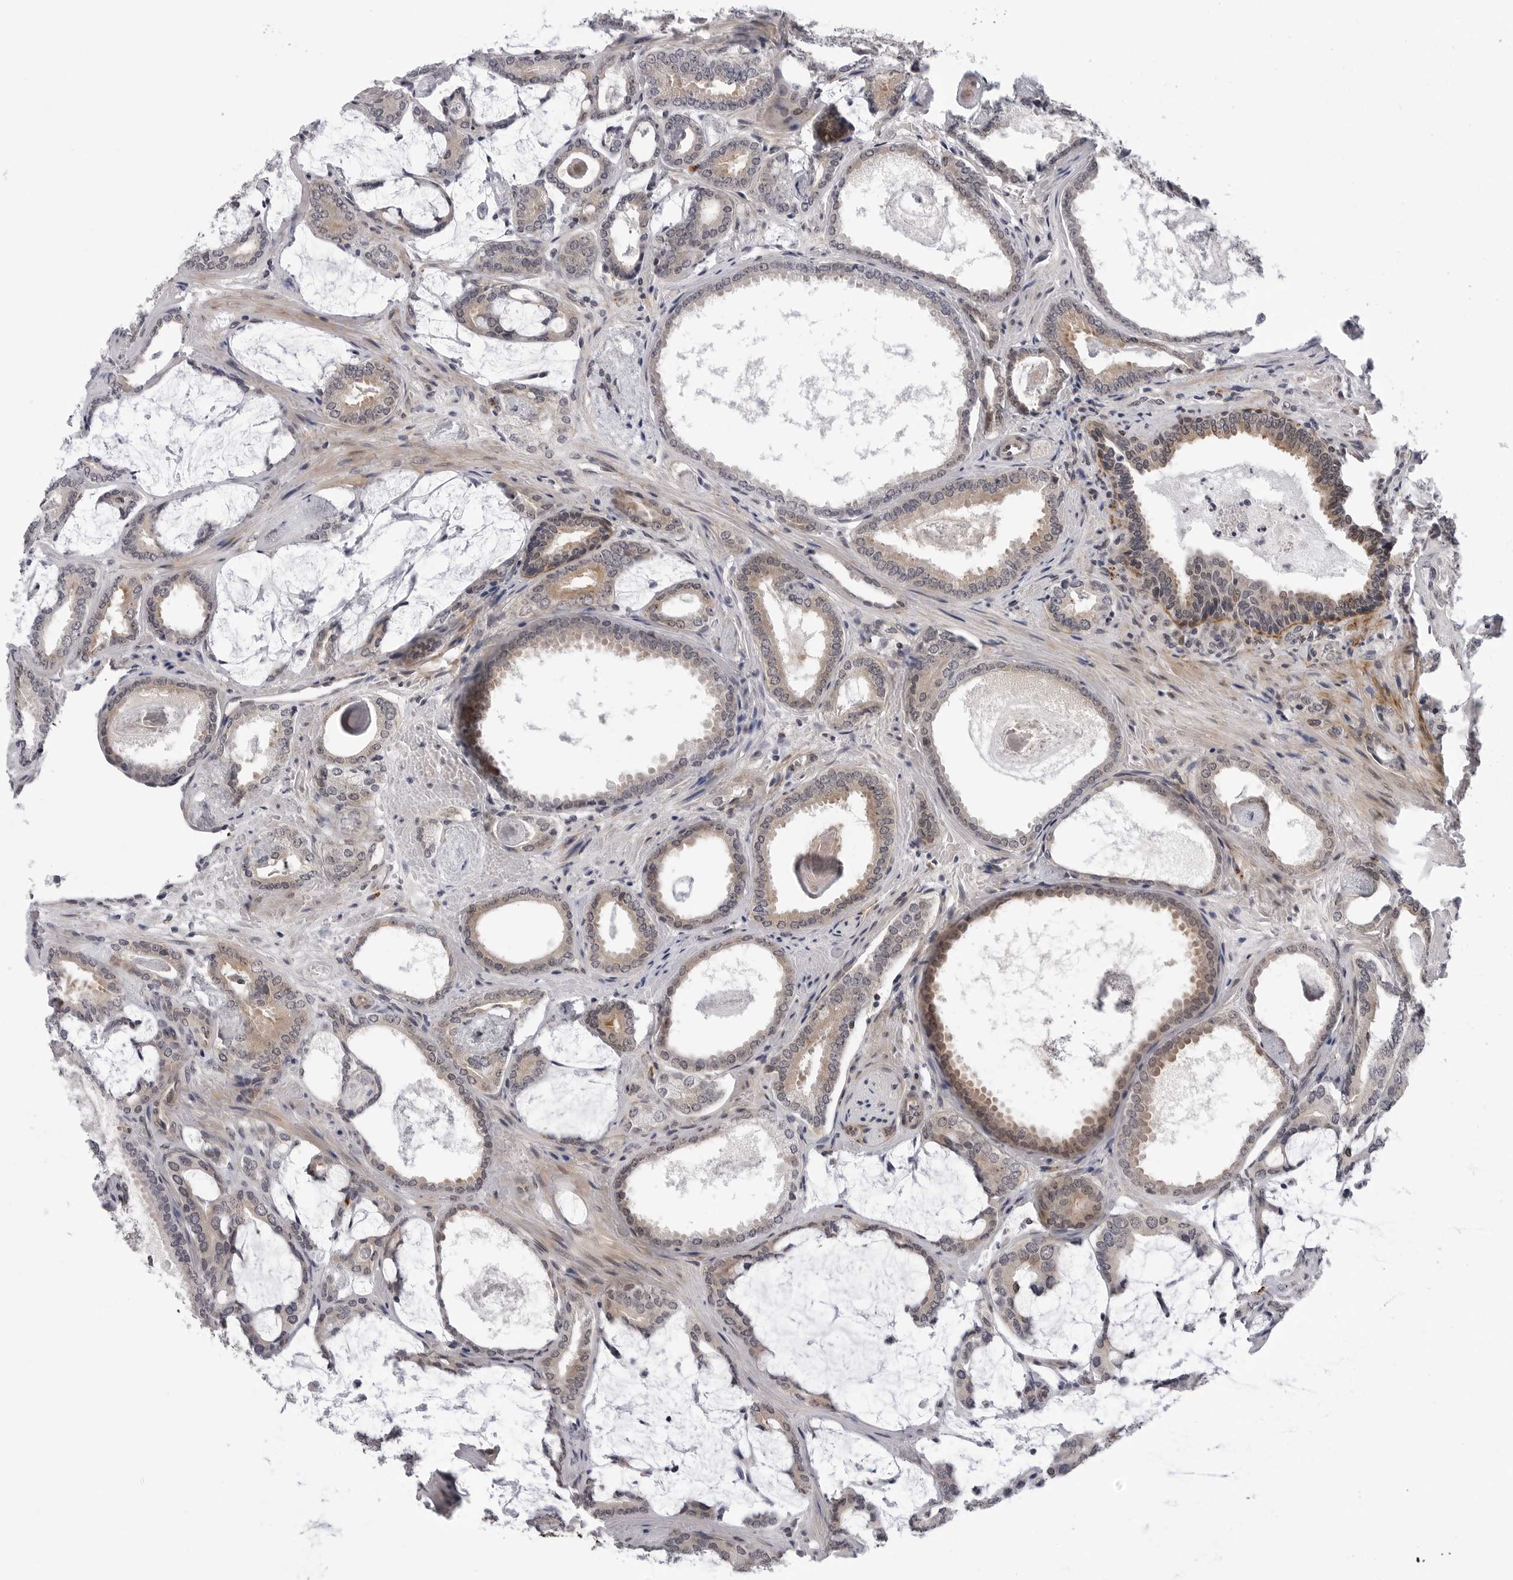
{"staining": {"intensity": "weak", "quantity": ">75%", "location": "cytoplasmic/membranous"}, "tissue": "prostate cancer", "cell_type": "Tumor cells", "image_type": "cancer", "snomed": [{"axis": "morphology", "description": "Adenocarcinoma, Low grade"}, {"axis": "topography", "description": "Prostate"}], "caption": "Protein positivity by immunohistochemistry (IHC) demonstrates weak cytoplasmic/membranous staining in about >75% of tumor cells in adenocarcinoma (low-grade) (prostate). (DAB = brown stain, brightfield microscopy at high magnification).", "gene": "KIAA1614", "patient": {"sex": "male", "age": 71}}